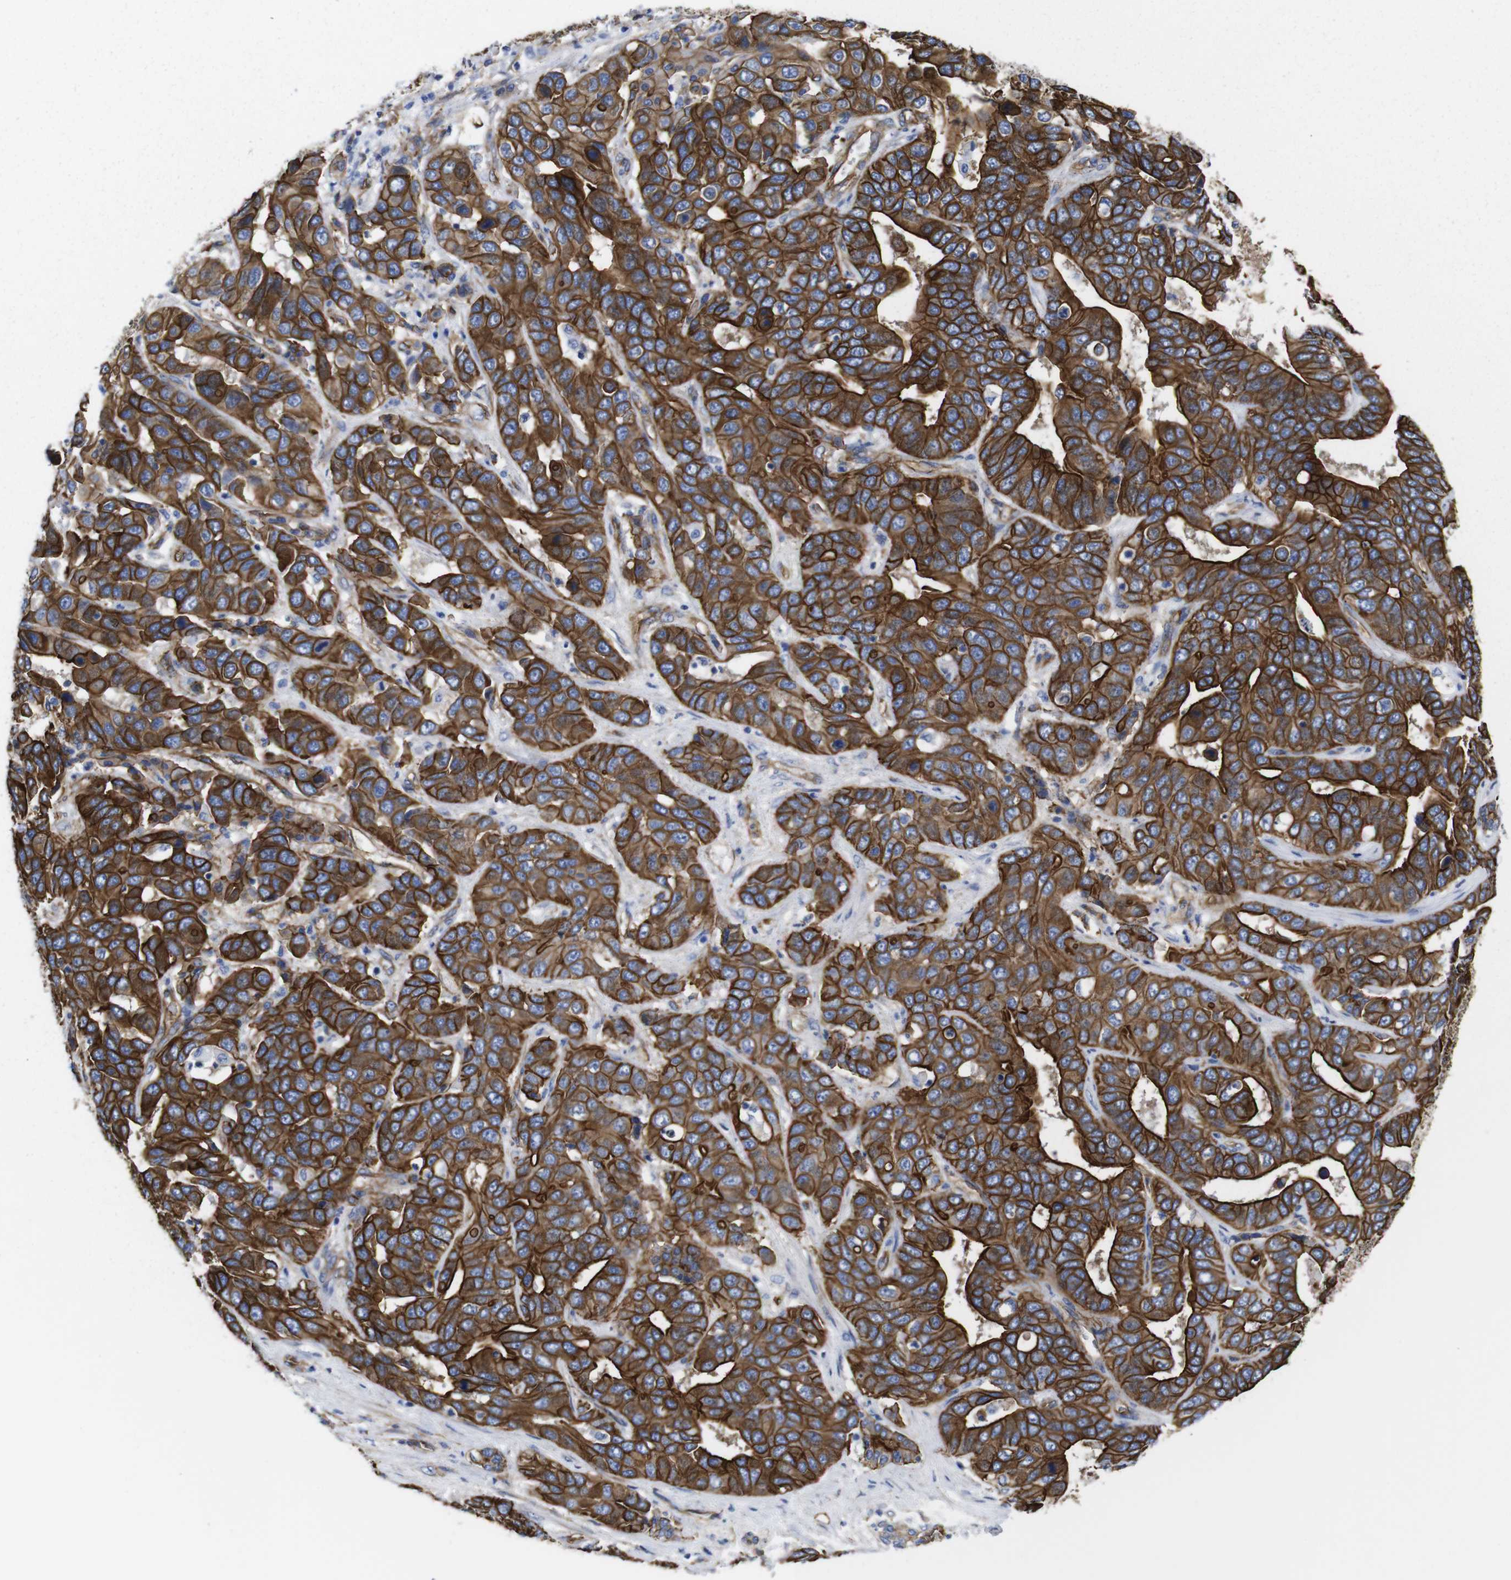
{"staining": {"intensity": "strong", "quantity": ">75%", "location": "cytoplasmic/membranous"}, "tissue": "liver cancer", "cell_type": "Tumor cells", "image_type": "cancer", "snomed": [{"axis": "morphology", "description": "Cholangiocarcinoma"}, {"axis": "topography", "description": "Liver"}], "caption": "Protein expression analysis of human liver cancer (cholangiocarcinoma) reveals strong cytoplasmic/membranous positivity in approximately >75% of tumor cells.", "gene": "SPTBN1", "patient": {"sex": "female", "age": 52}}